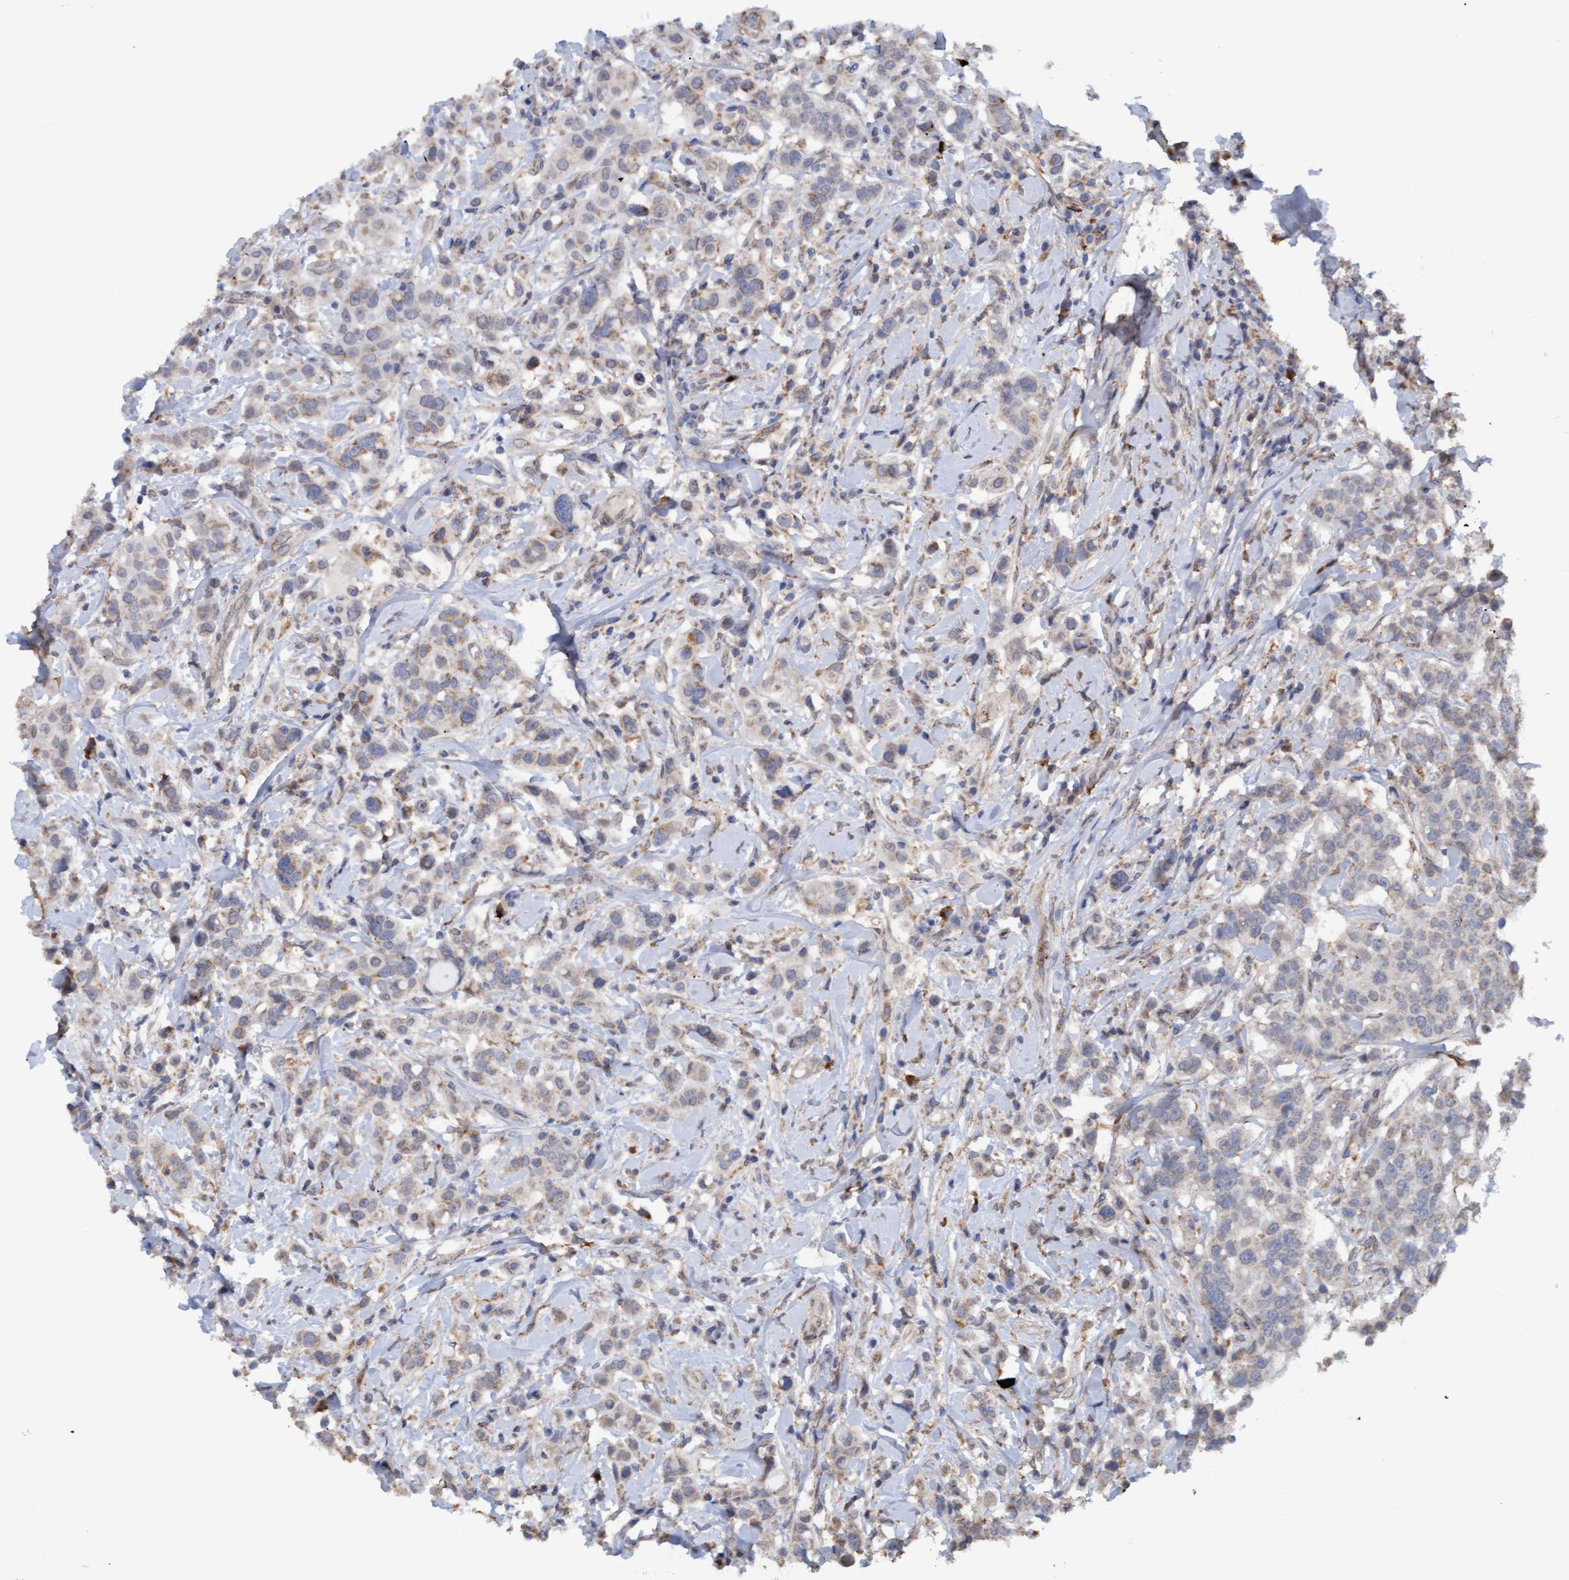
{"staining": {"intensity": "weak", "quantity": "25%-75%", "location": "cytoplasmic/membranous"}, "tissue": "breast cancer", "cell_type": "Tumor cells", "image_type": "cancer", "snomed": [{"axis": "morphology", "description": "Duct carcinoma"}, {"axis": "topography", "description": "Breast"}], "caption": "Protein expression analysis of human breast infiltrating ductal carcinoma reveals weak cytoplasmic/membranous expression in about 25%-75% of tumor cells.", "gene": "MGLL", "patient": {"sex": "female", "age": 27}}